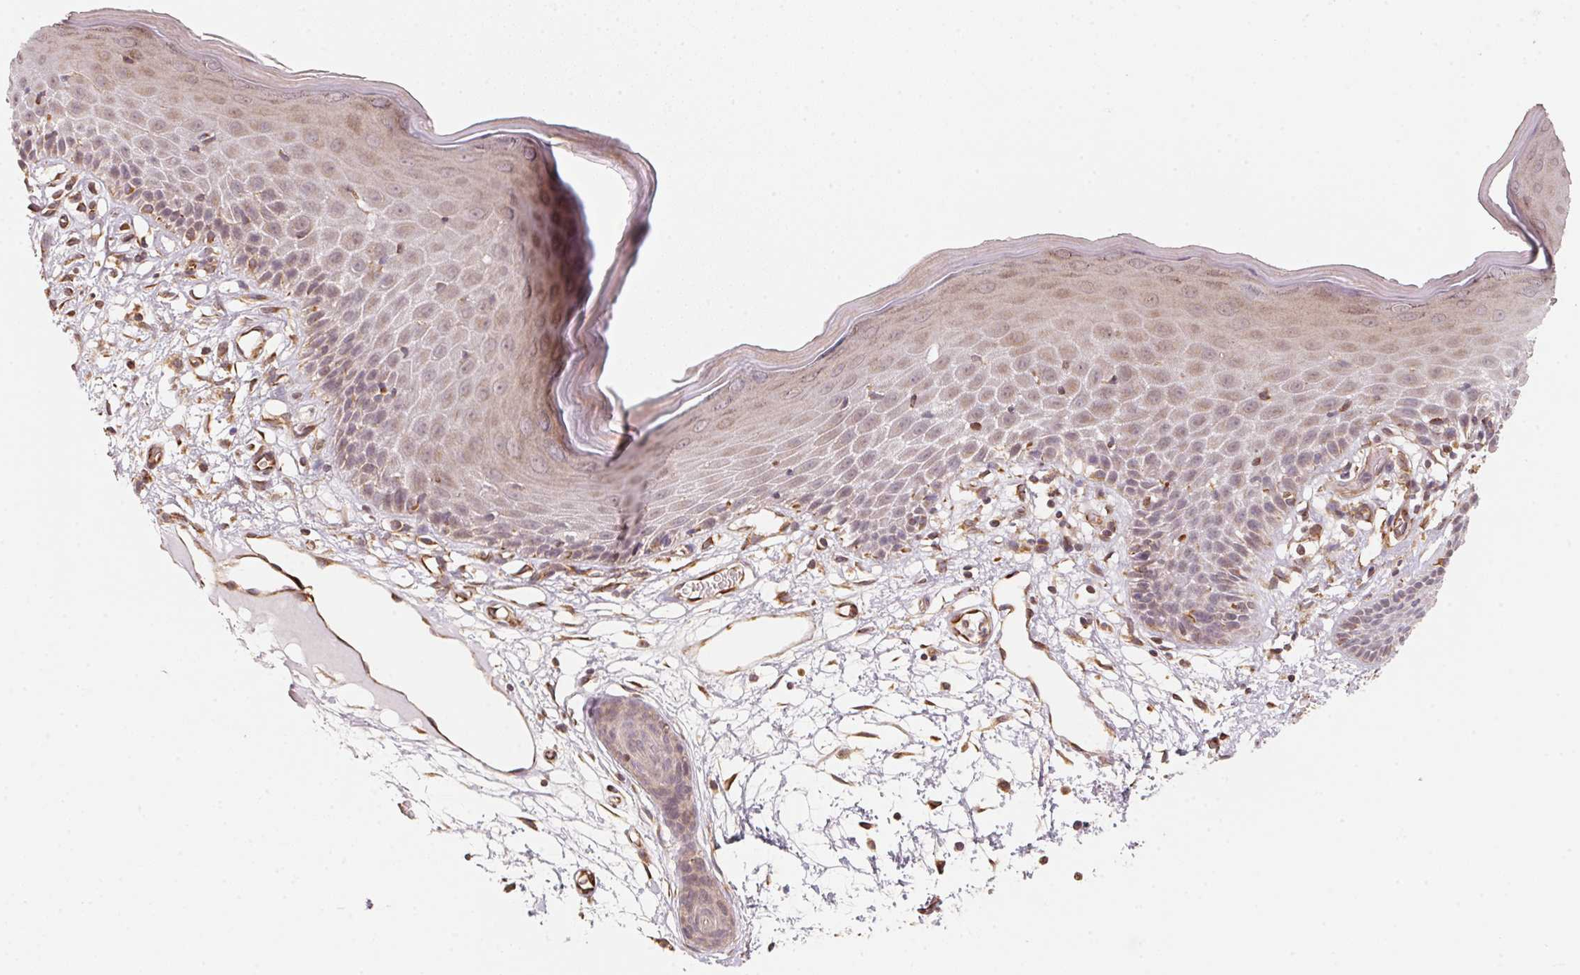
{"staining": {"intensity": "moderate", "quantity": "<25%", "location": "cytoplasmic/membranous"}, "tissue": "skin", "cell_type": "Epidermal cells", "image_type": "normal", "snomed": [{"axis": "morphology", "description": "Normal tissue, NOS"}, {"axis": "topography", "description": "Vulva"}], "caption": "This photomicrograph shows normal skin stained with IHC to label a protein in brown. The cytoplasmic/membranous of epidermal cells show moderate positivity for the protein. Nuclei are counter-stained blue.", "gene": "TSPAN12", "patient": {"sex": "female", "age": 68}}